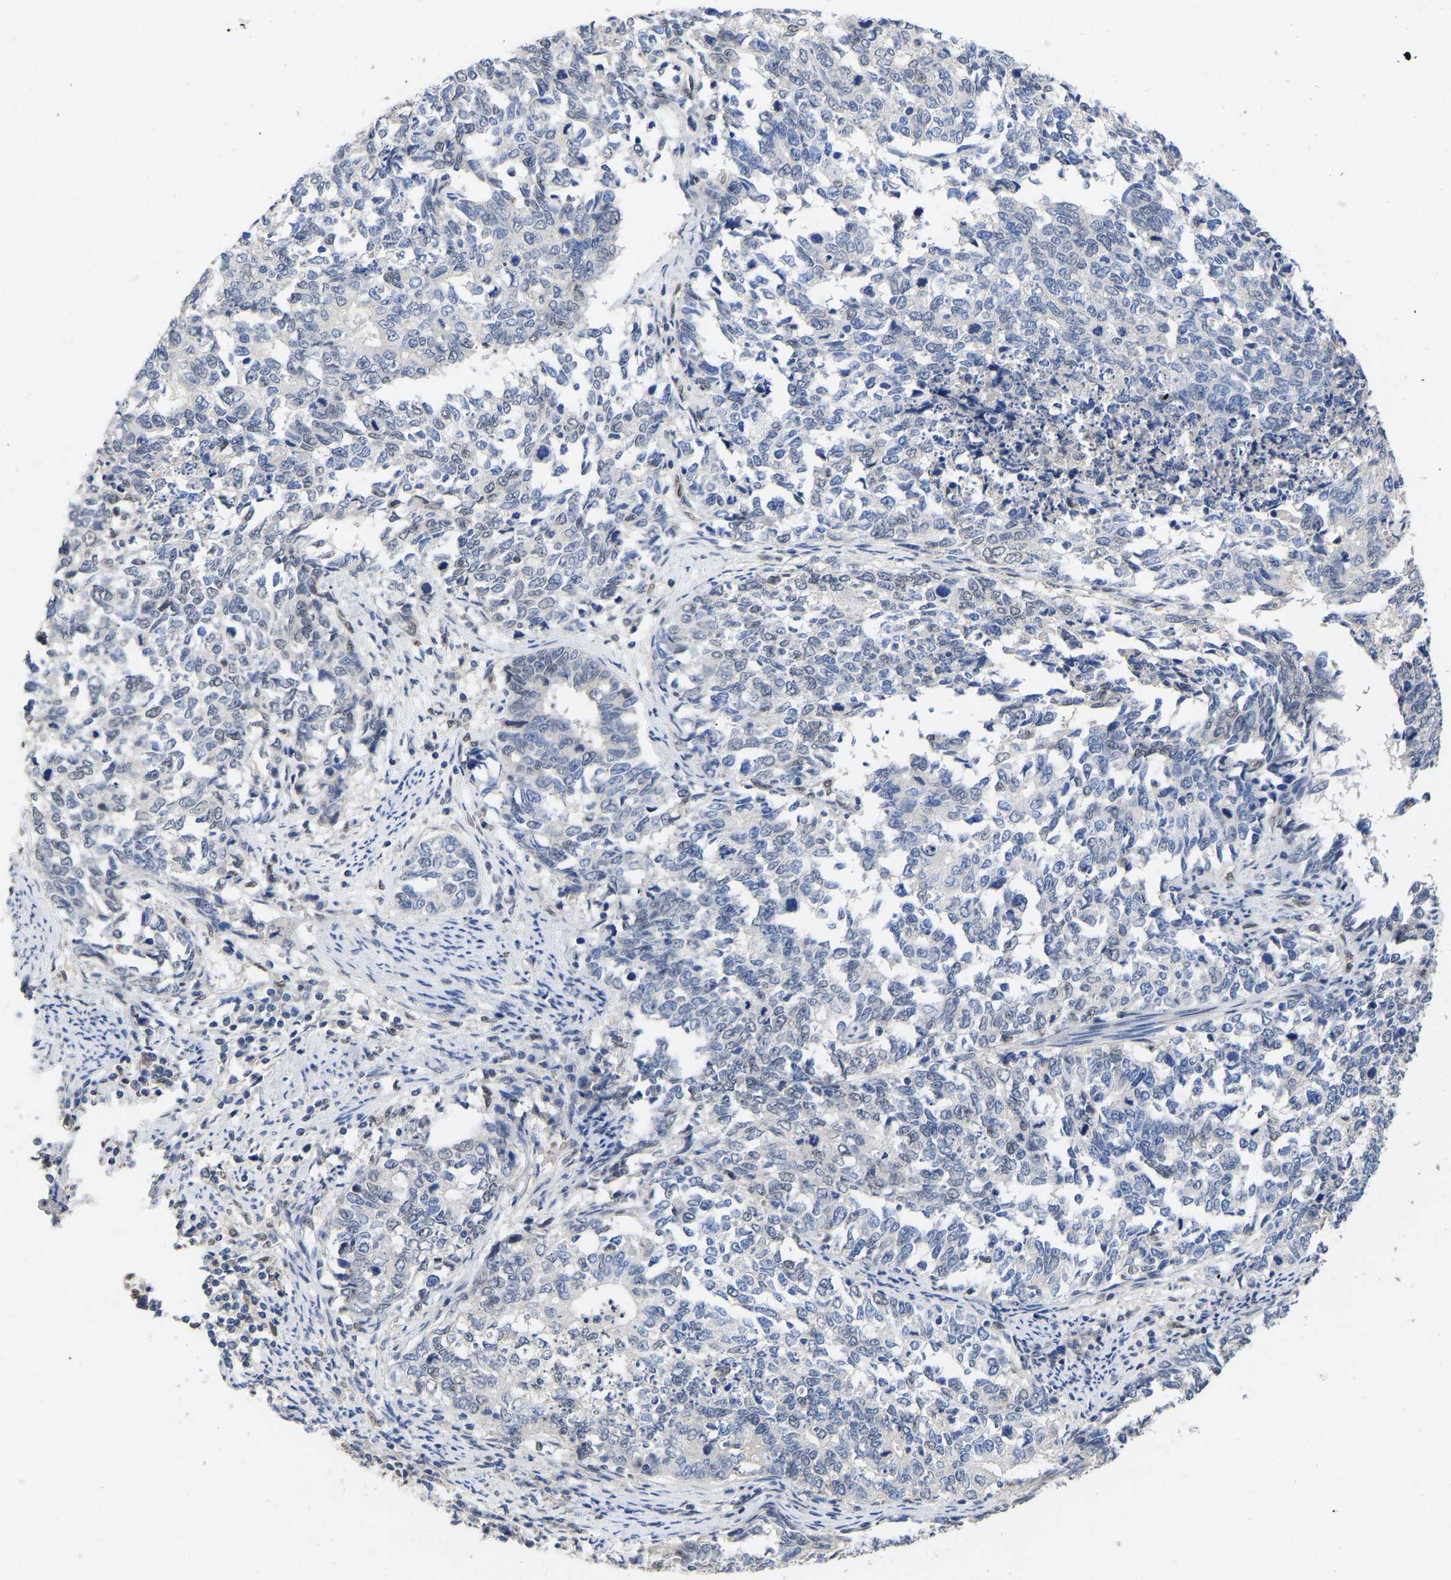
{"staining": {"intensity": "weak", "quantity": "<25%", "location": "nuclear"}, "tissue": "cervical cancer", "cell_type": "Tumor cells", "image_type": "cancer", "snomed": [{"axis": "morphology", "description": "Squamous cell carcinoma, NOS"}, {"axis": "topography", "description": "Cervix"}], "caption": "IHC image of neoplastic tissue: cervical cancer (squamous cell carcinoma) stained with DAB (3,3'-diaminobenzidine) shows no significant protein positivity in tumor cells.", "gene": "QKI", "patient": {"sex": "female", "age": 63}}